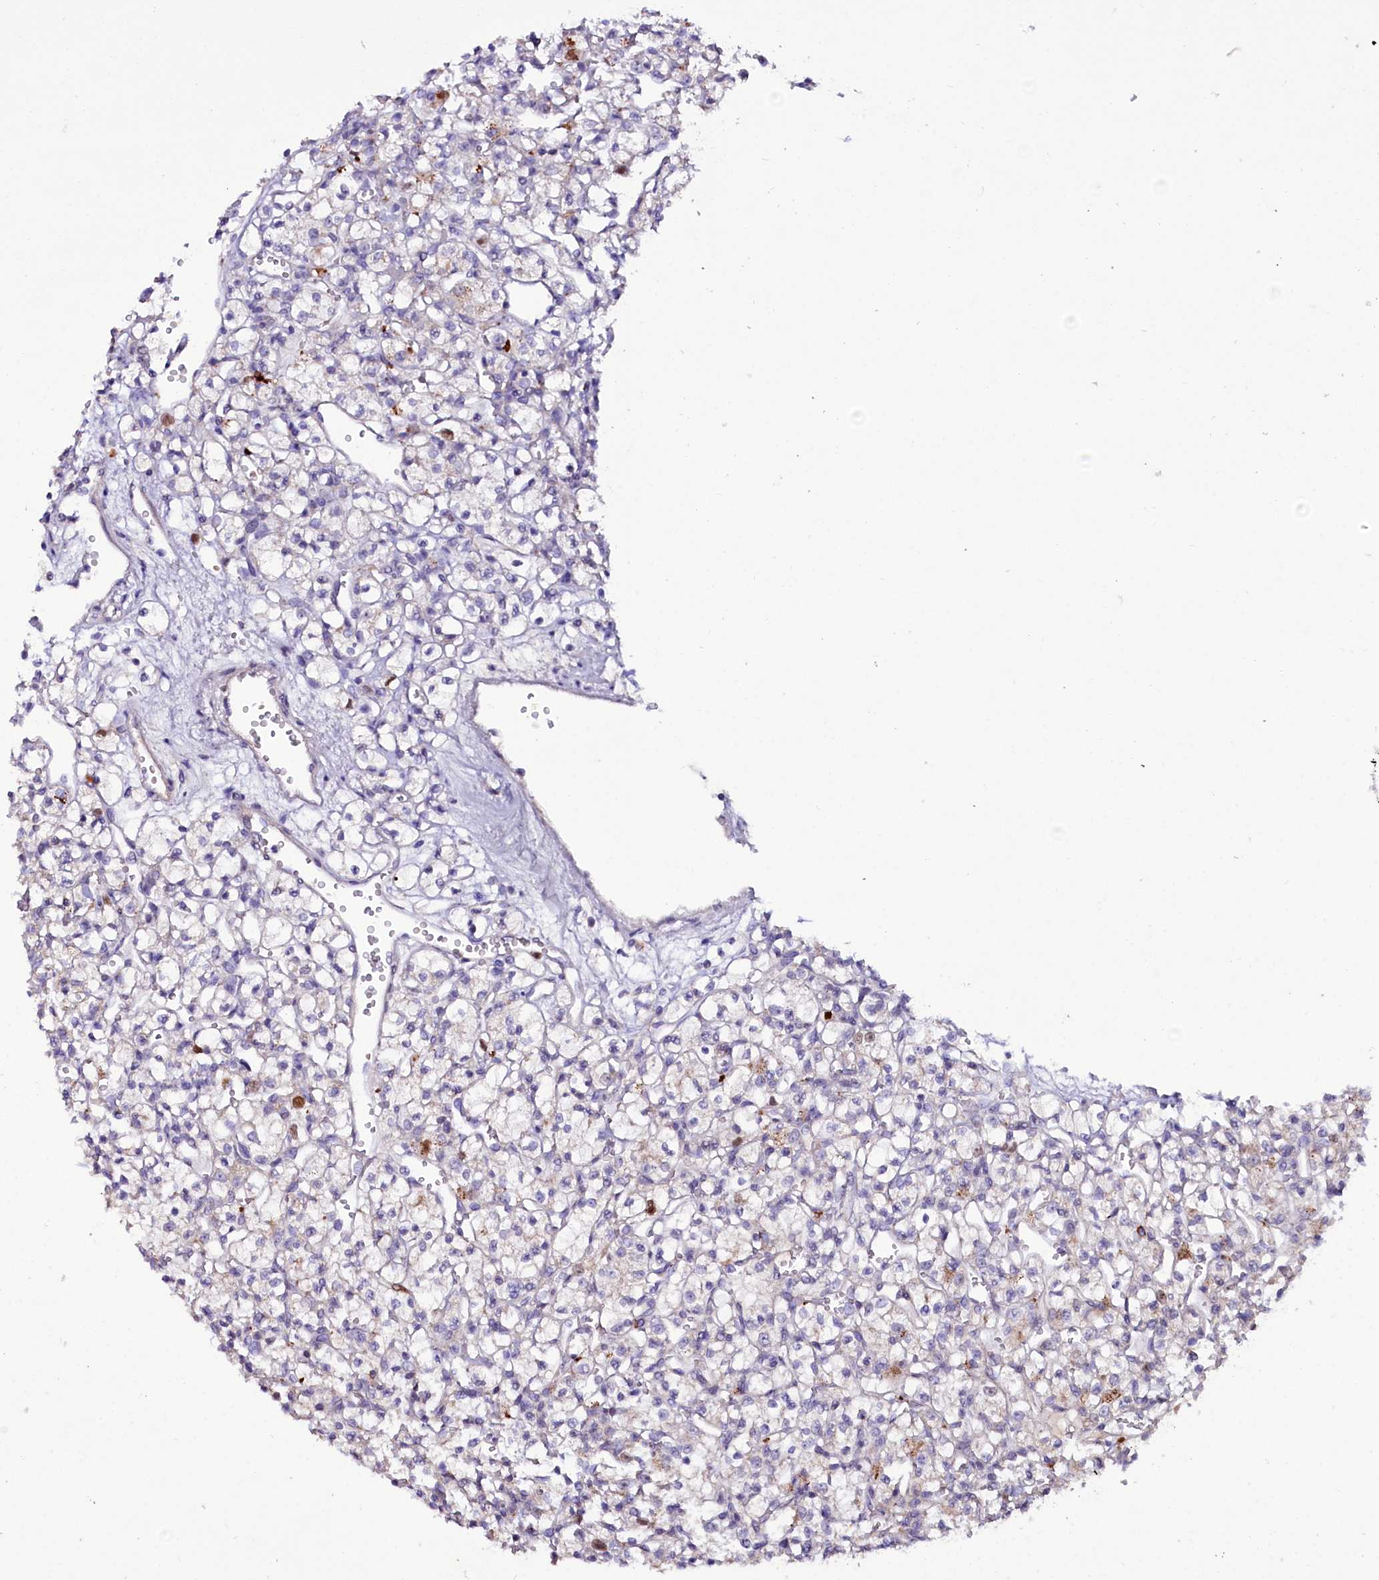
{"staining": {"intensity": "weak", "quantity": "<25%", "location": "cytoplasmic/membranous"}, "tissue": "renal cancer", "cell_type": "Tumor cells", "image_type": "cancer", "snomed": [{"axis": "morphology", "description": "Adenocarcinoma, NOS"}, {"axis": "topography", "description": "Kidney"}], "caption": "Micrograph shows no protein expression in tumor cells of renal adenocarcinoma tissue.", "gene": "FAM111B", "patient": {"sex": "female", "age": 59}}